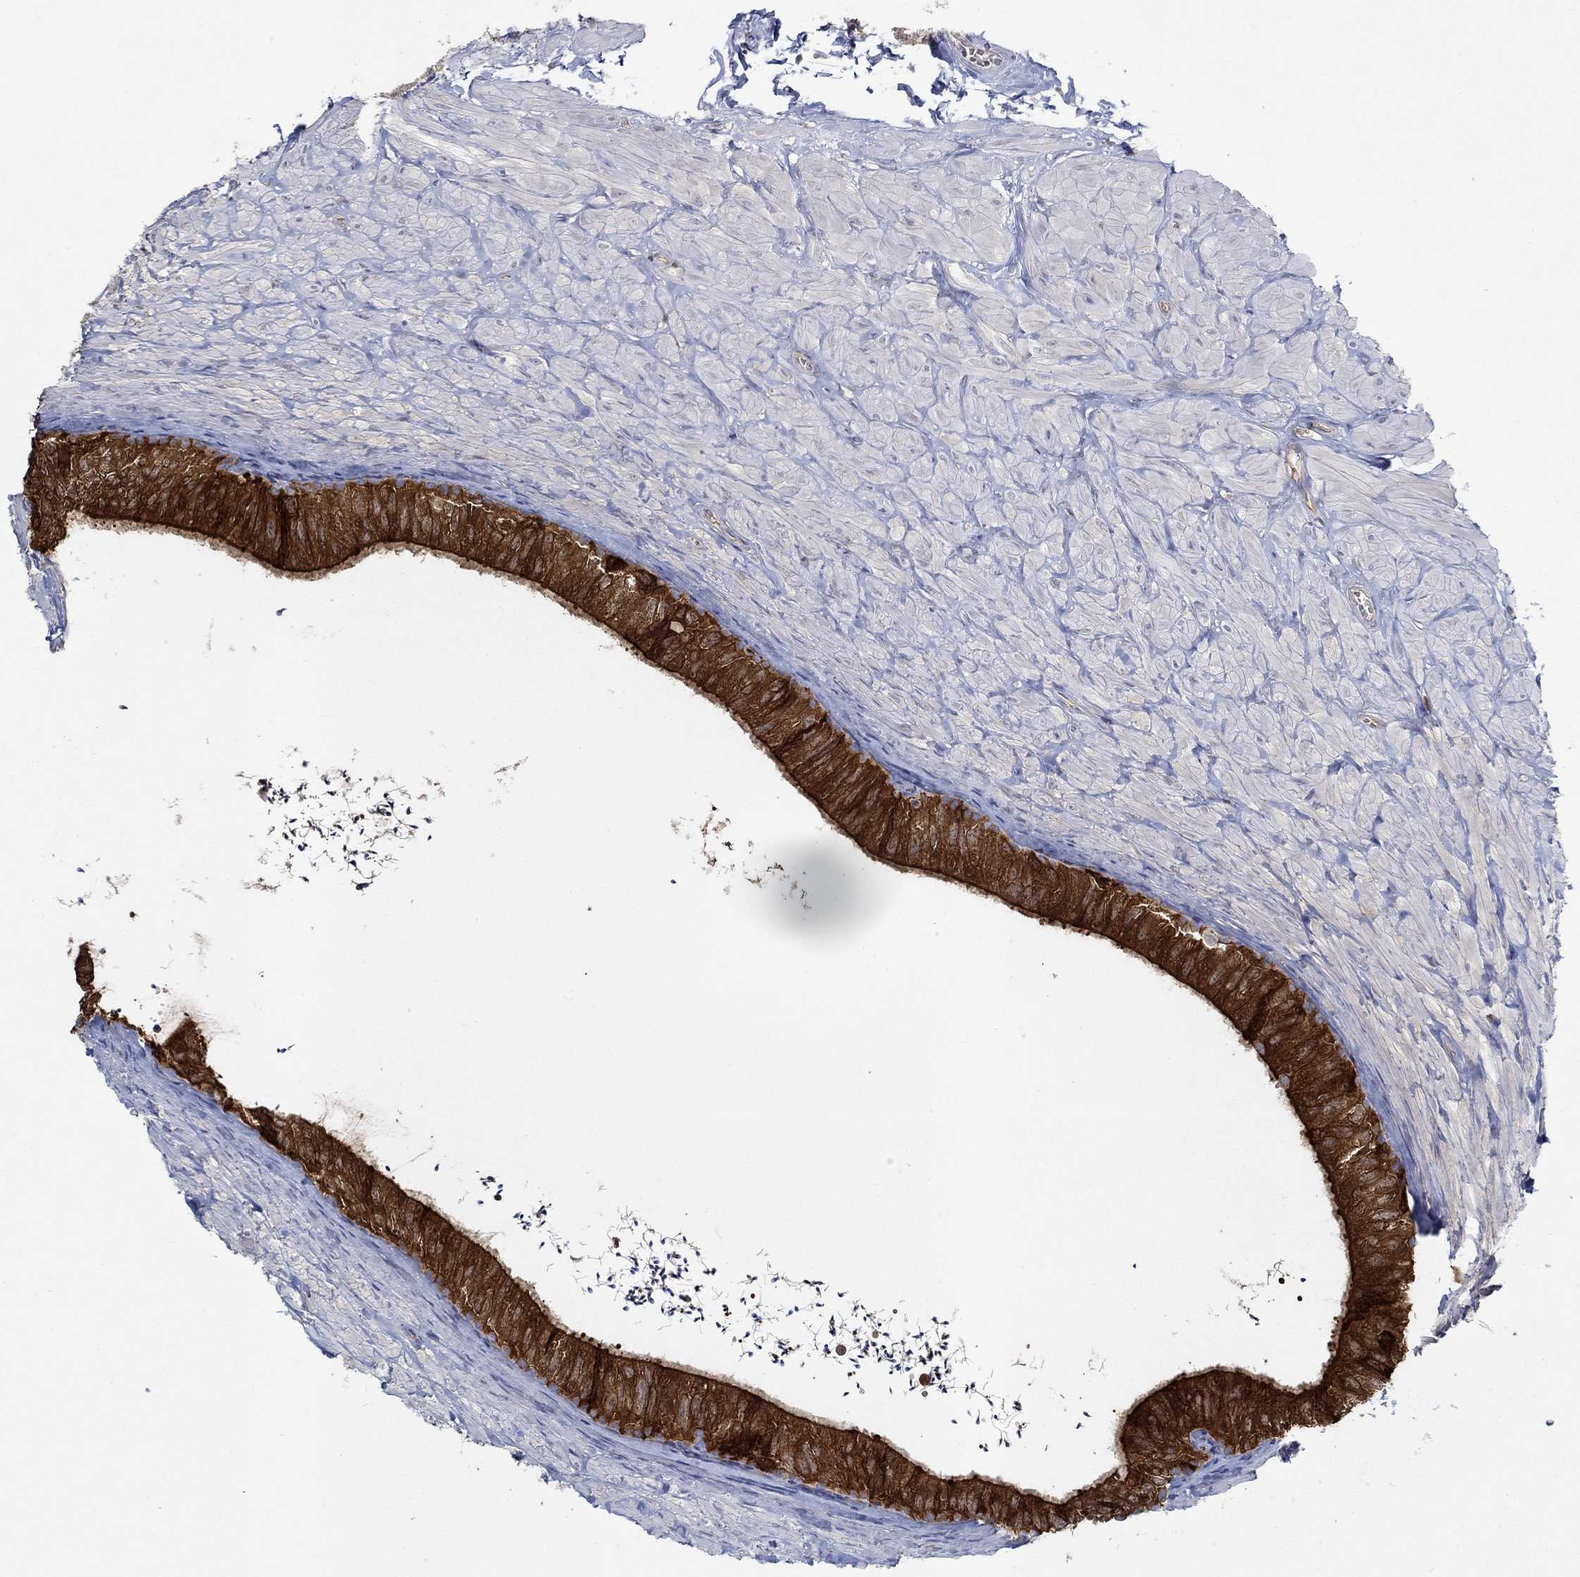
{"staining": {"intensity": "strong", "quantity": ">75%", "location": "cytoplasmic/membranous"}, "tissue": "epididymis", "cell_type": "Glandular cells", "image_type": "normal", "snomed": [{"axis": "morphology", "description": "Normal tissue, NOS"}, {"axis": "topography", "description": "Epididymis"}], "caption": "Unremarkable epididymis was stained to show a protein in brown. There is high levels of strong cytoplasmic/membranous expression in about >75% of glandular cells. Ihc stains the protein in brown and the nuclei are stained blue.", "gene": "MTHFR", "patient": {"sex": "male", "age": 32}}